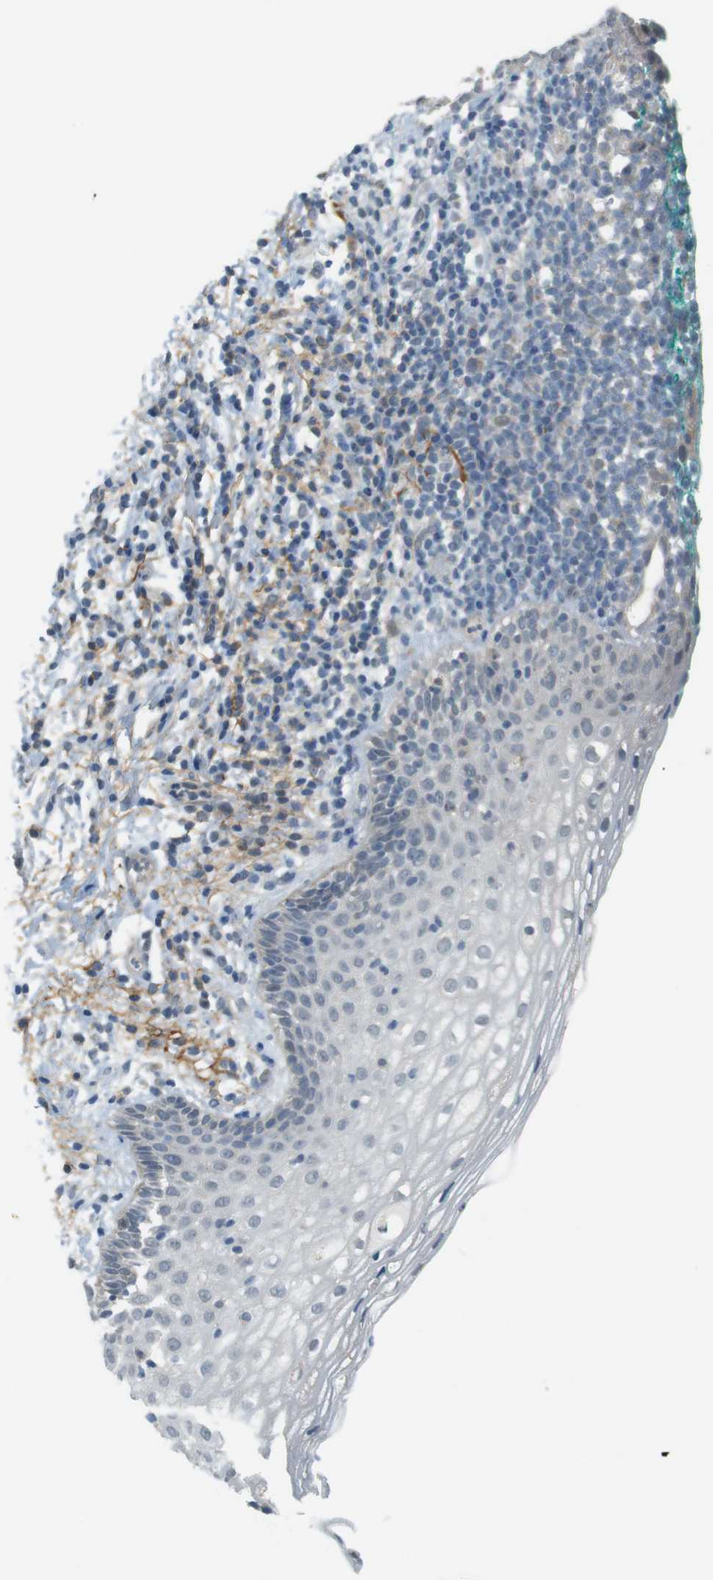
{"staining": {"intensity": "negative", "quantity": "none", "location": "none"}, "tissue": "vagina", "cell_type": "Squamous epithelial cells", "image_type": "normal", "snomed": [{"axis": "morphology", "description": "Normal tissue, NOS"}, {"axis": "topography", "description": "Vagina"}], "caption": "The micrograph demonstrates no staining of squamous epithelial cells in unremarkable vagina.", "gene": "UGT8", "patient": {"sex": "female", "age": 44}}